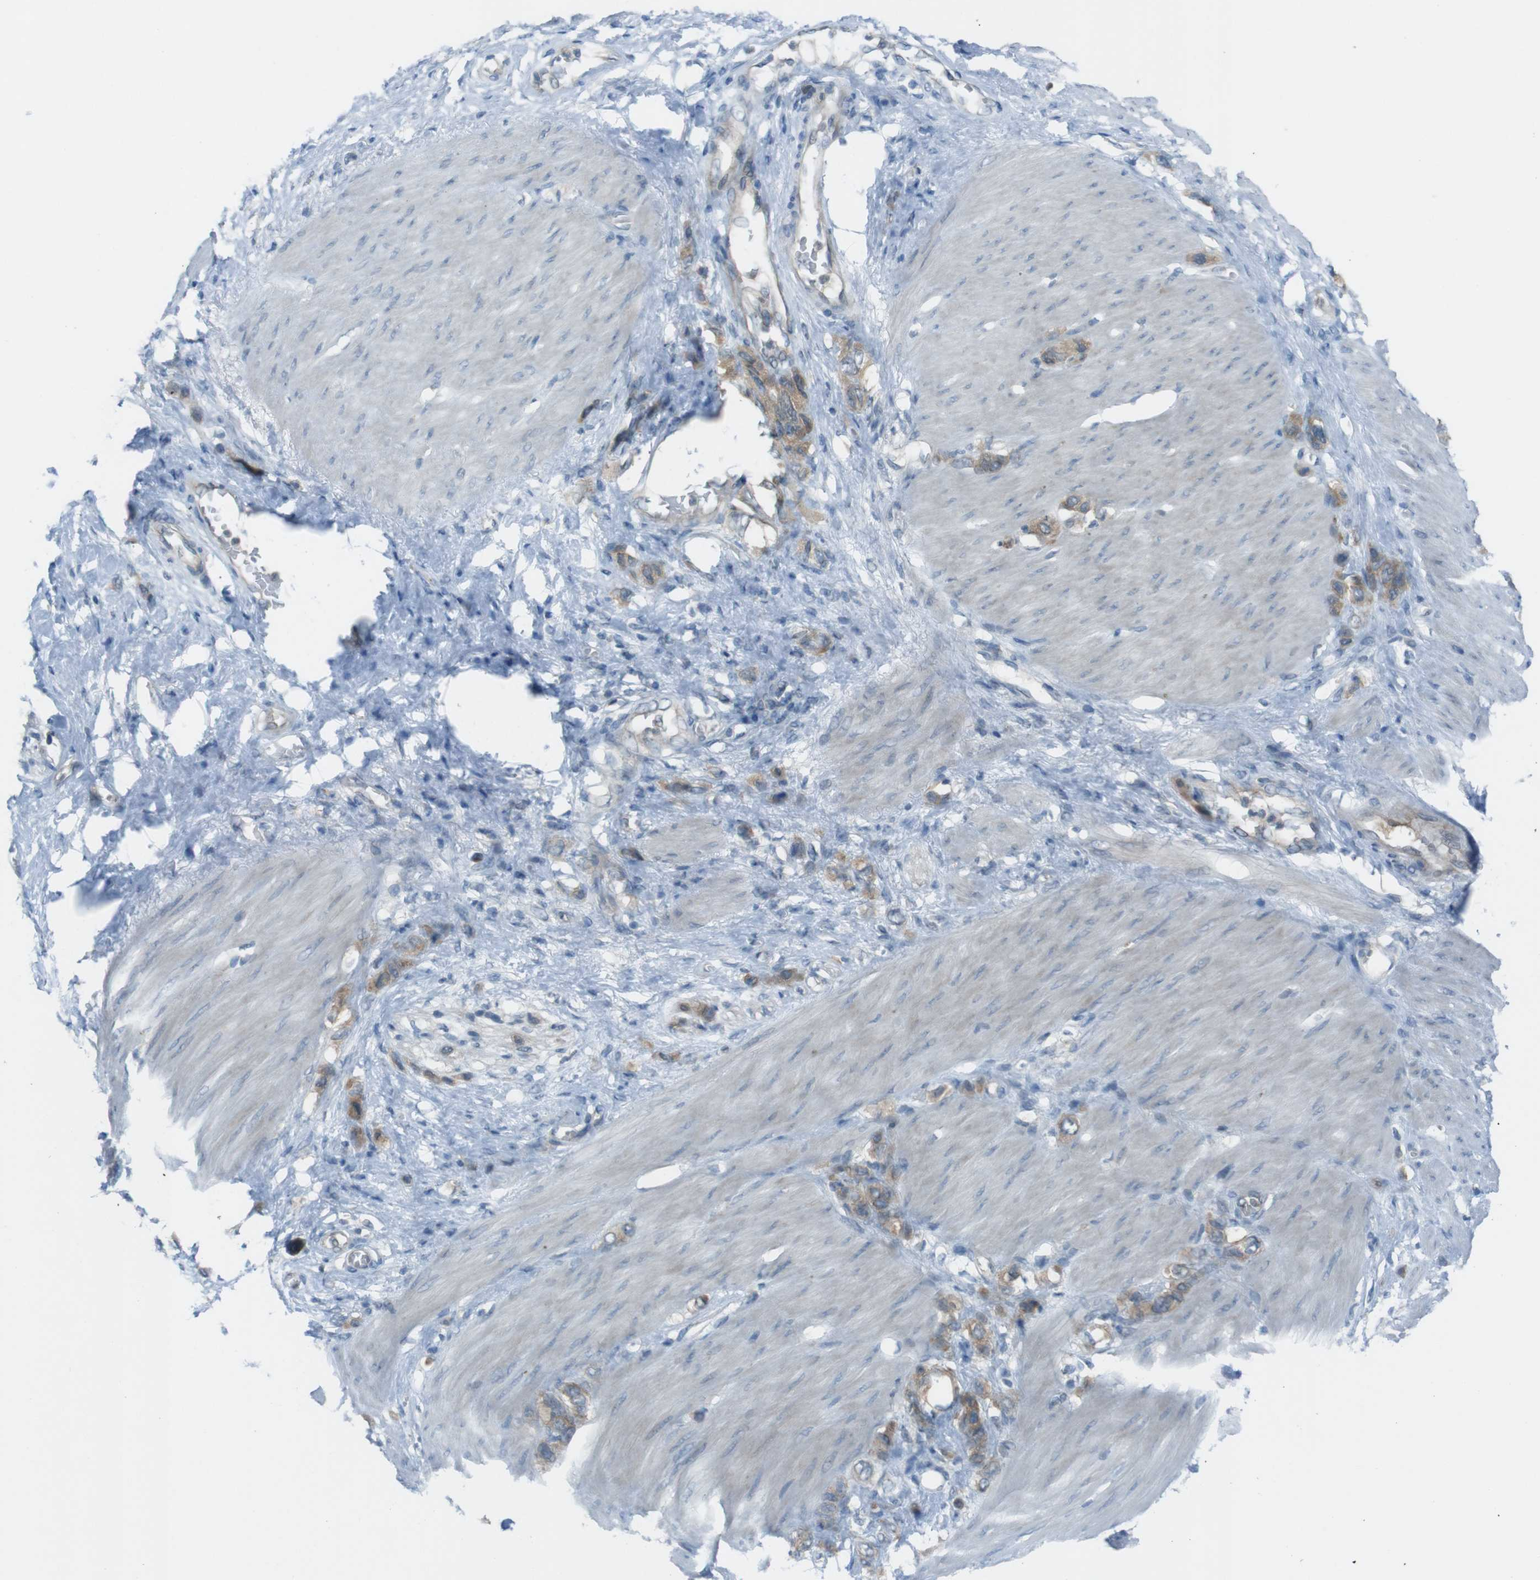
{"staining": {"intensity": "moderate", "quantity": ">75%", "location": "cytoplasmic/membranous"}, "tissue": "stomach cancer", "cell_type": "Tumor cells", "image_type": "cancer", "snomed": [{"axis": "morphology", "description": "Adenocarcinoma, NOS"}, {"axis": "morphology", "description": "Adenocarcinoma, High grade"}, {"axis": "topography", "description": "Stomach, upper"}, {"axis": "topography", "description": "Stomach, lower"}], "caption": "Stomach cancer was stained to show a protein in brown. There is medium levels of moderate cytoplasmic/membranous expression in about >75% of tumor cells. Nuclei are stained in blue.", "gene": "ZDHHC20", "patient": {"sex": "female", "age": 65}}